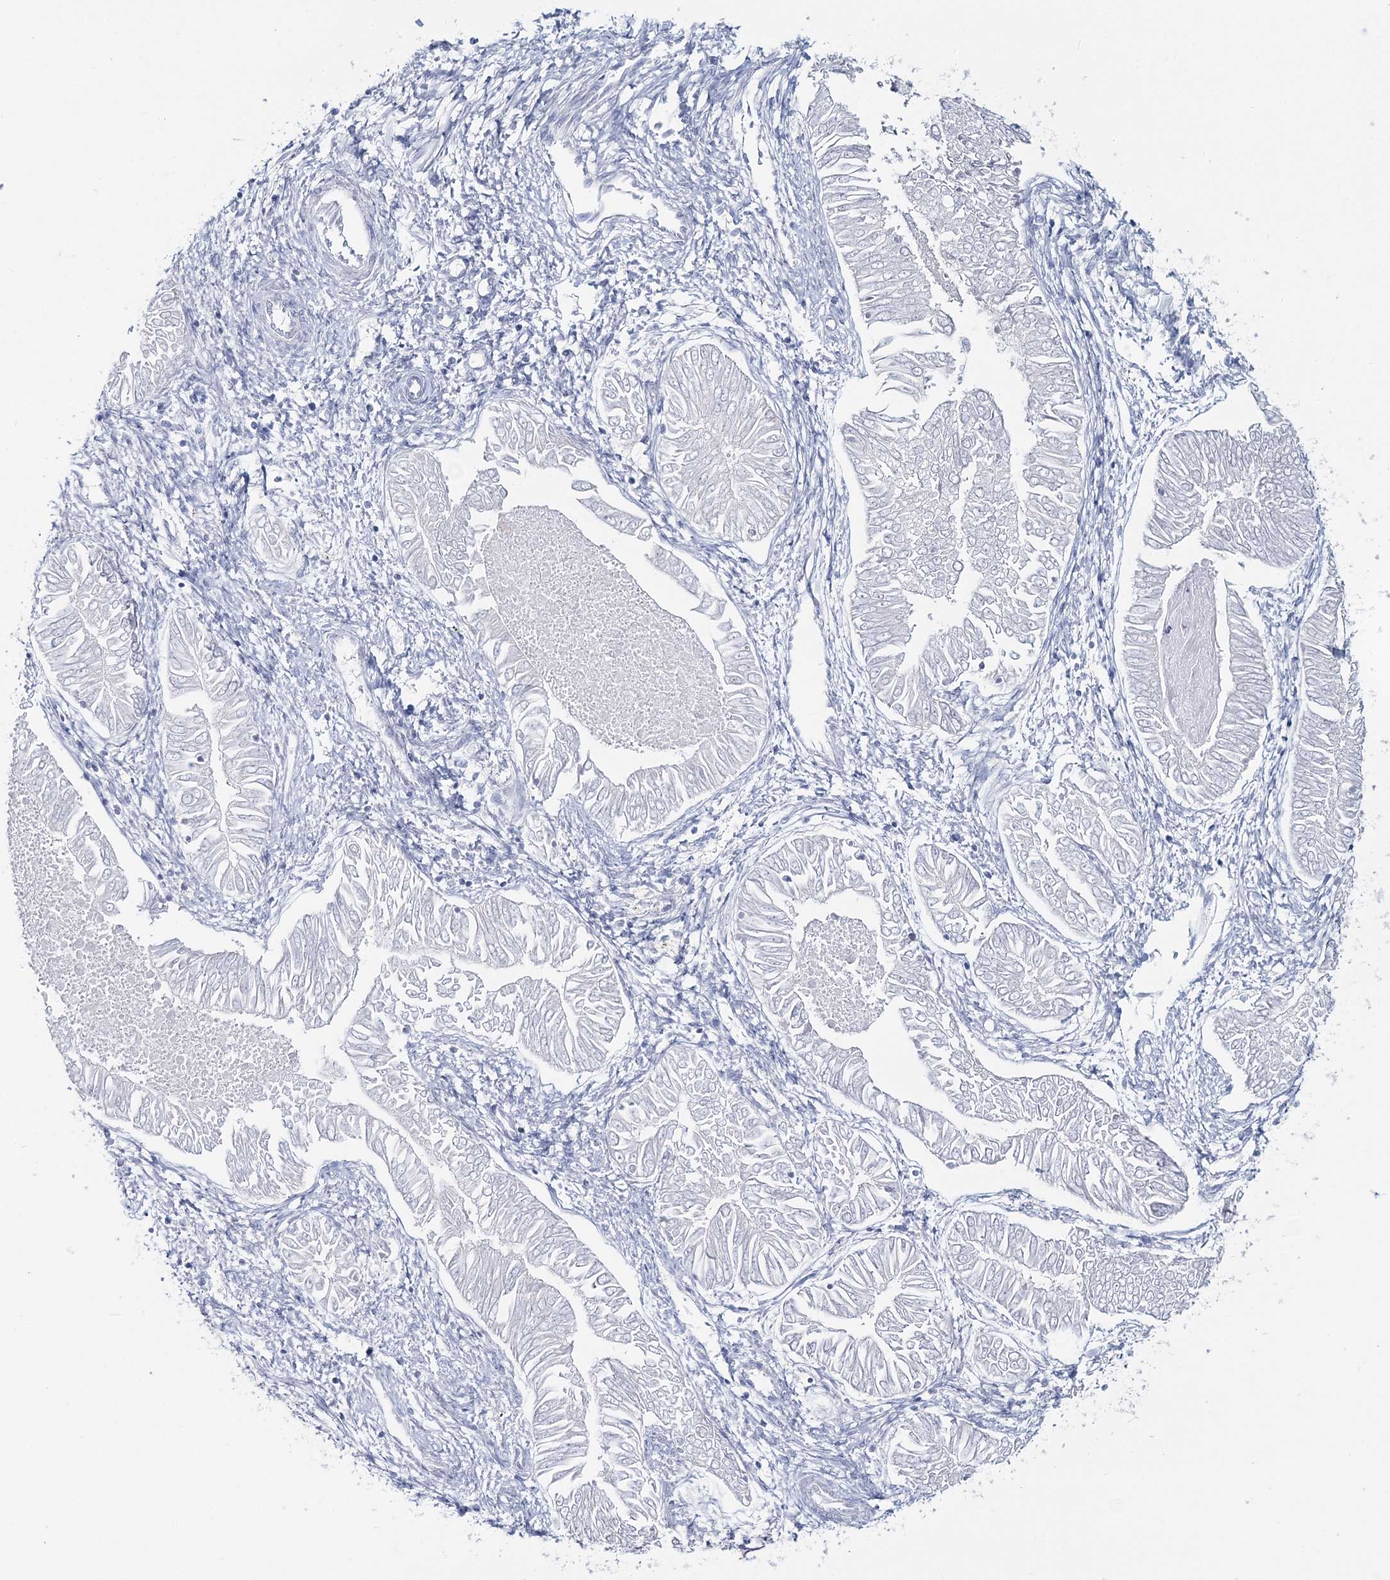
{"staining": {"intensity": "negative", "quantity": "none", "location": "none"}, "tissue": "endometrial cancer", "cell_type": "Tumor cells", "image_type": "cancer", "snomed": [{"axis": "morphology", "description": "Adenocarcinoma, NOS"}, {"axis": "topography", "description": "Endometrium"}], "caption": "Immunohistochemistry (IHC) photomicrograph of adenocarcinoma (endometrial) stained for a protein (brown), which displays no positivity in tumor cells.", "gene": "CYP3A4", "patient": {"sex": "female", "age": 53}}